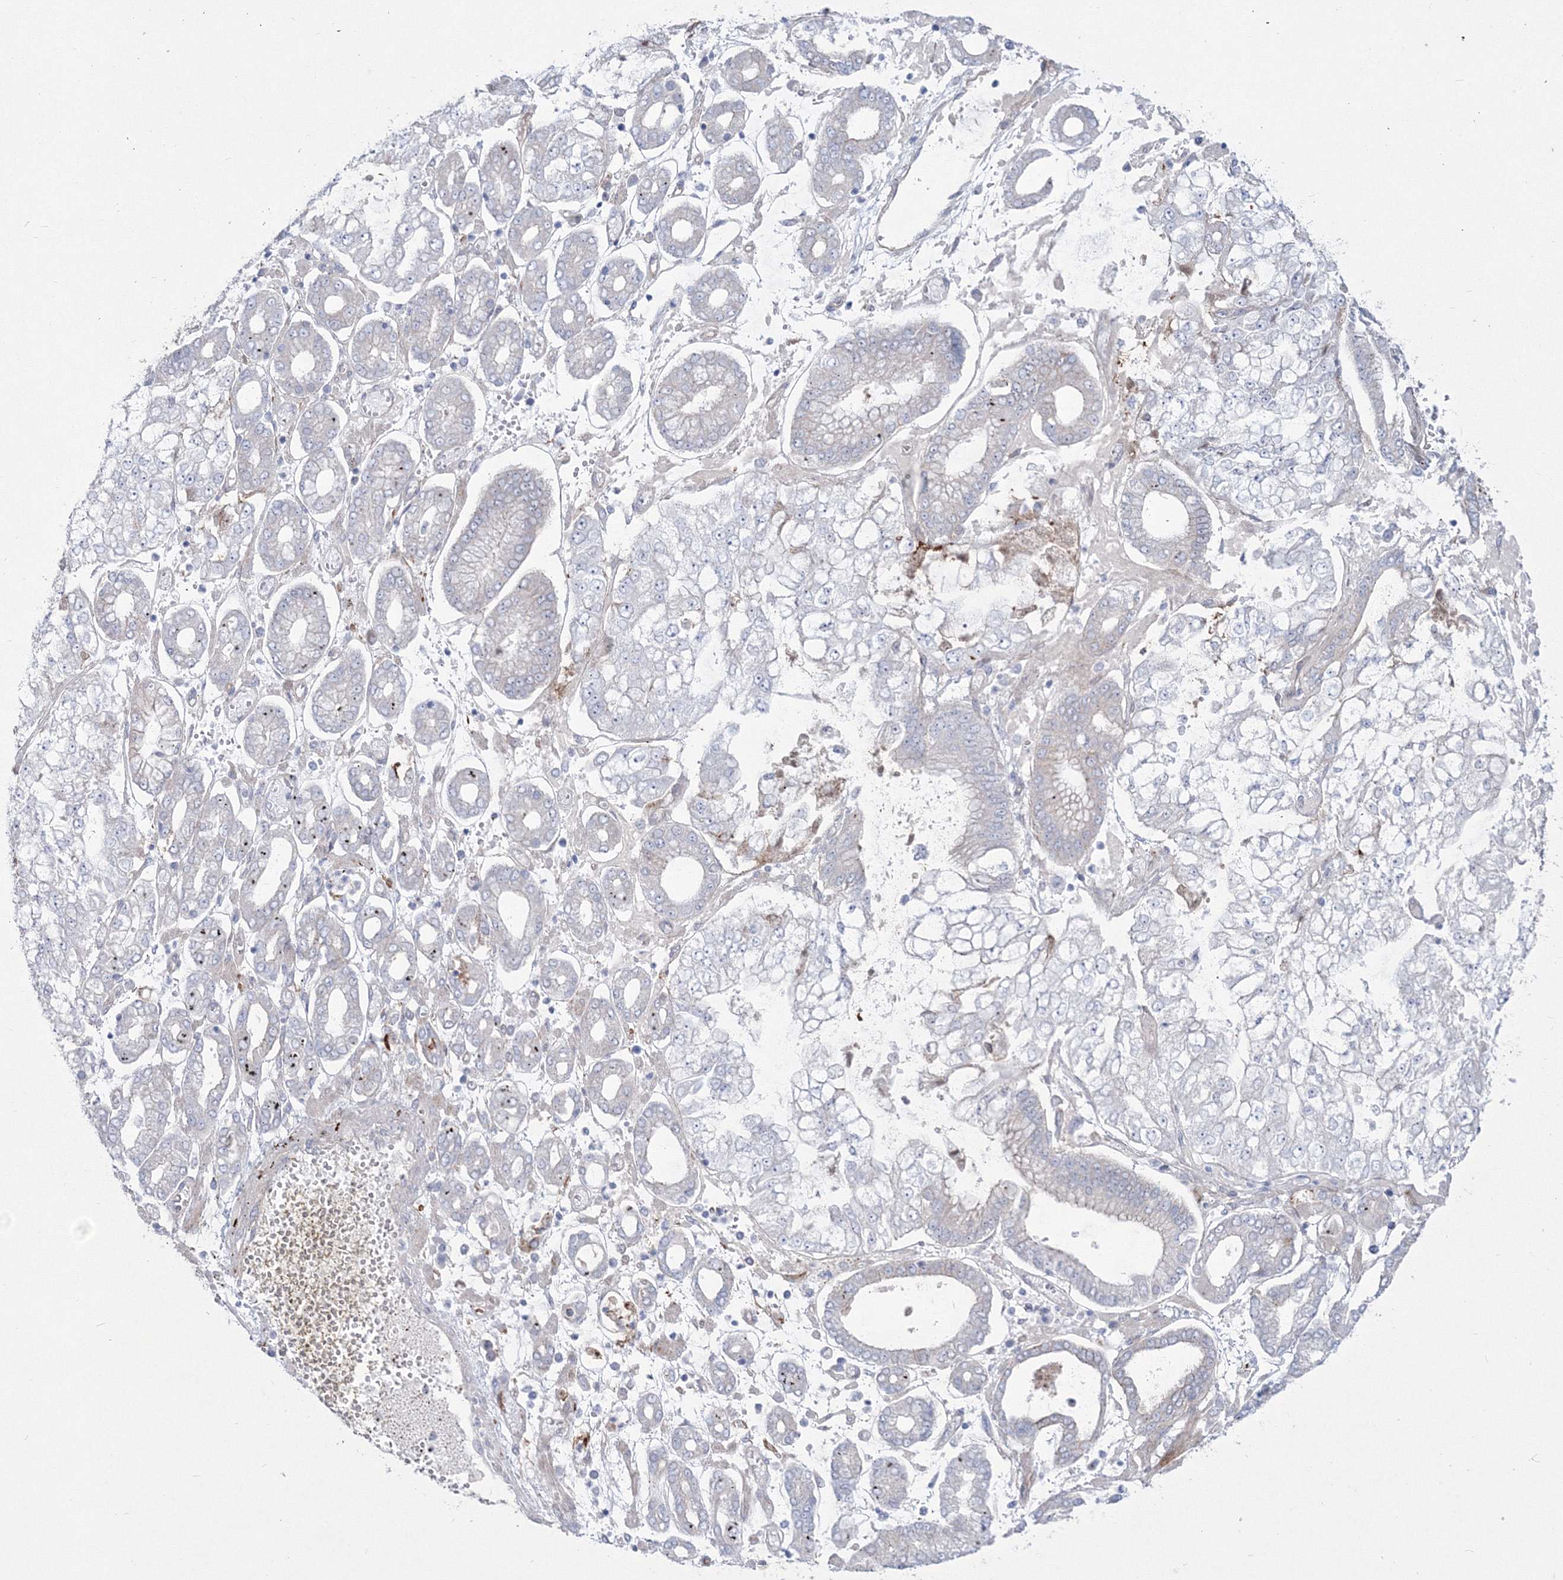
{"staining": {"intensity": "negative", "quantity": "none", "location": "none"}, "tissue": "stomach cancer", "cell_type": "Tumor cells", "image_type": "cancer", "snomed": [{"axis": "morphology", "description": "Adenocarcinoma, NOS"}, {"axis": "topography", "description": "Stomach"}], "caption": "Immunohistochemical staining of adenocarcinoma (stomach) demonstrates no significant staining in tumor cells. The staining was performed using DAB (3,3'-diaminobenzidine) to visualize the protein expression in brown, while the nuclei were stained in blue with hematoxylin (Magnification: 20x).", "gene": "HYAL2", "patient": {"sex": "male", "age": 76}}